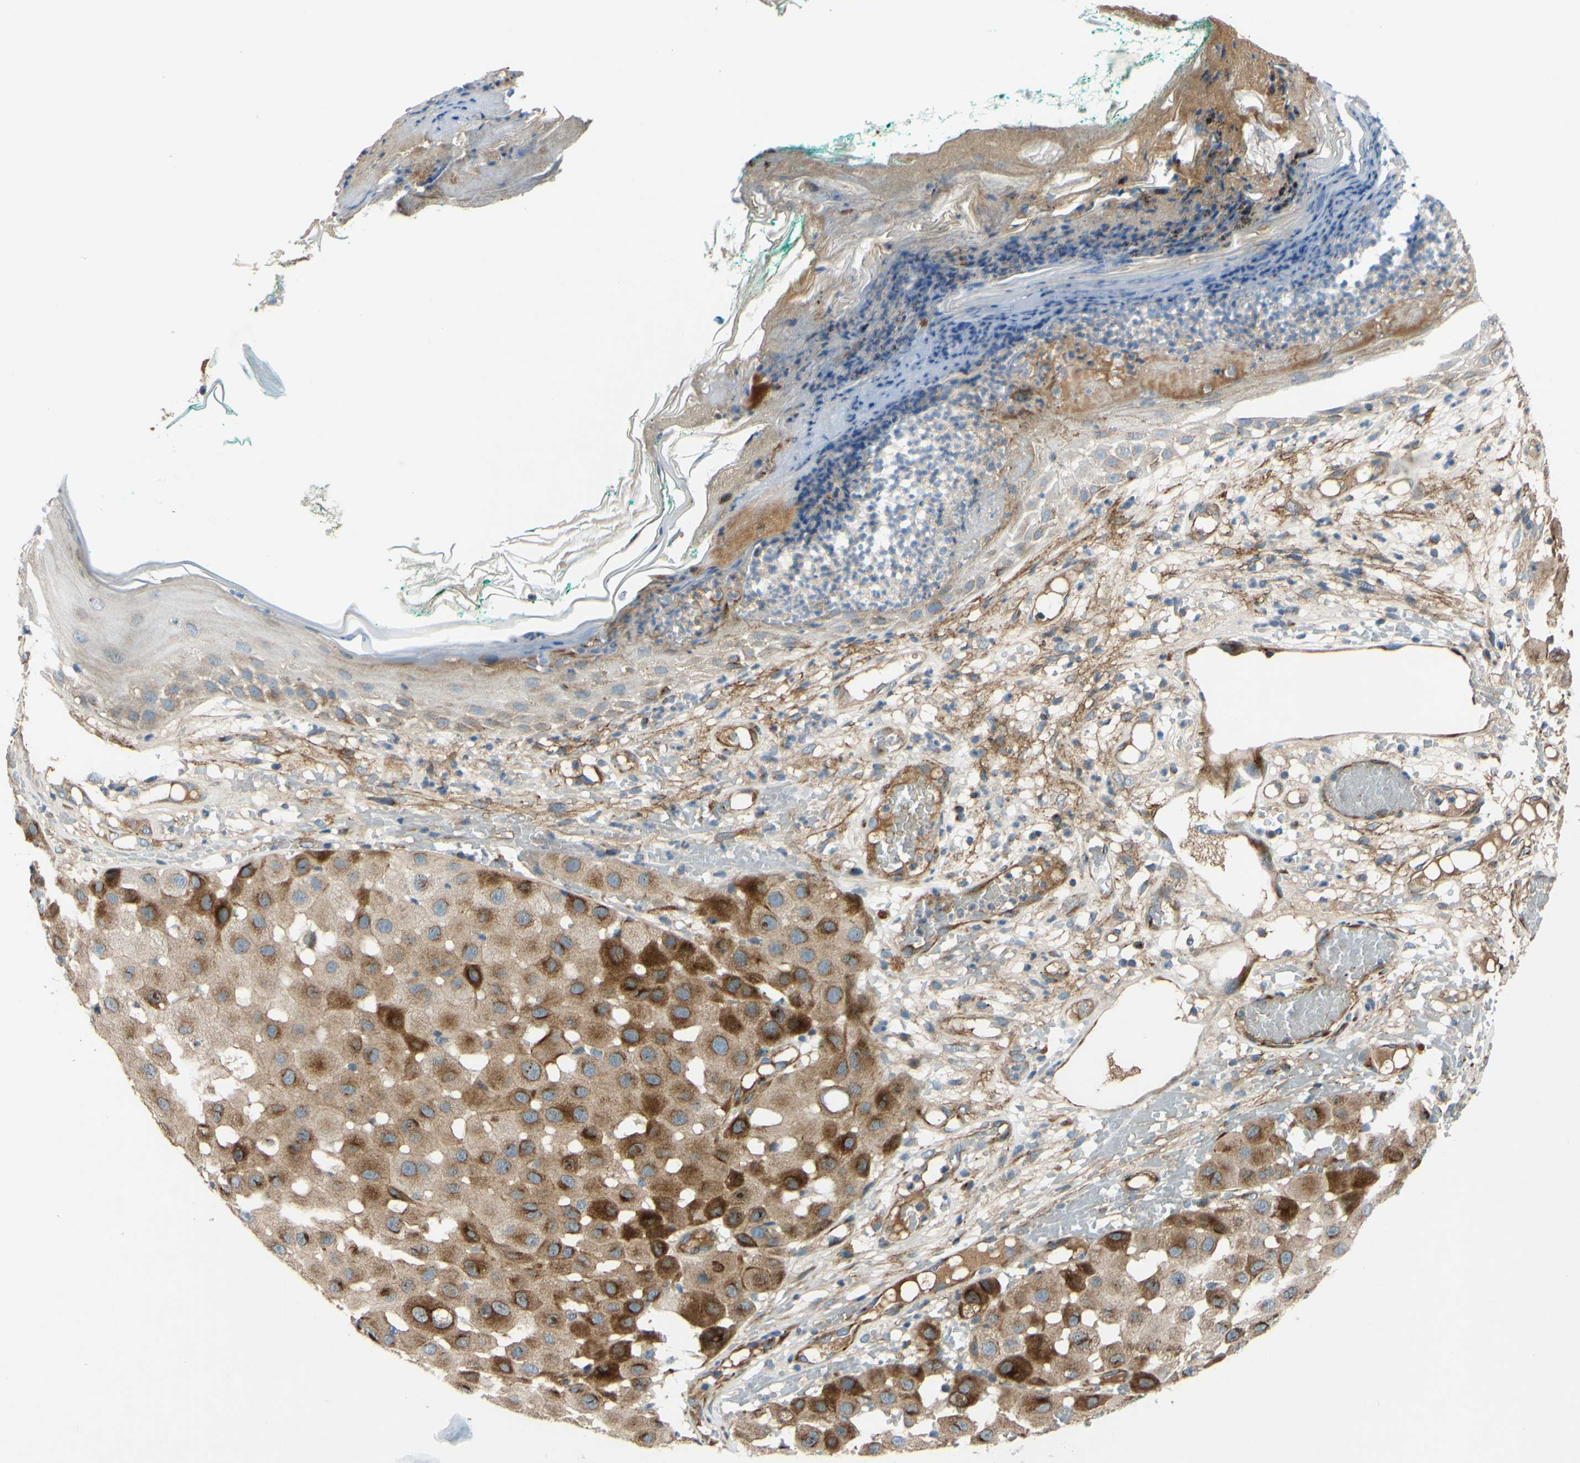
{"staining": {"intensity": "strong", "quantity": ">75%", "location": "cytoplasmic/membranous"}, "tissue": "melanoma", "cell_type": "Tumor cells", "image_type": "cancer", "snomed": [{"axis": "morphology", "description": "Malignant melanoma, NOS"}, {"axis": "topography", "description": "Skin"}], "caption": "Tumor cells demonstrate strong cytoplasmic/membranous expression in about >75% of cells in malignant melanoma.", "gene": "ARHGAP1", "patient": {"sex": "female", "age": 81}}